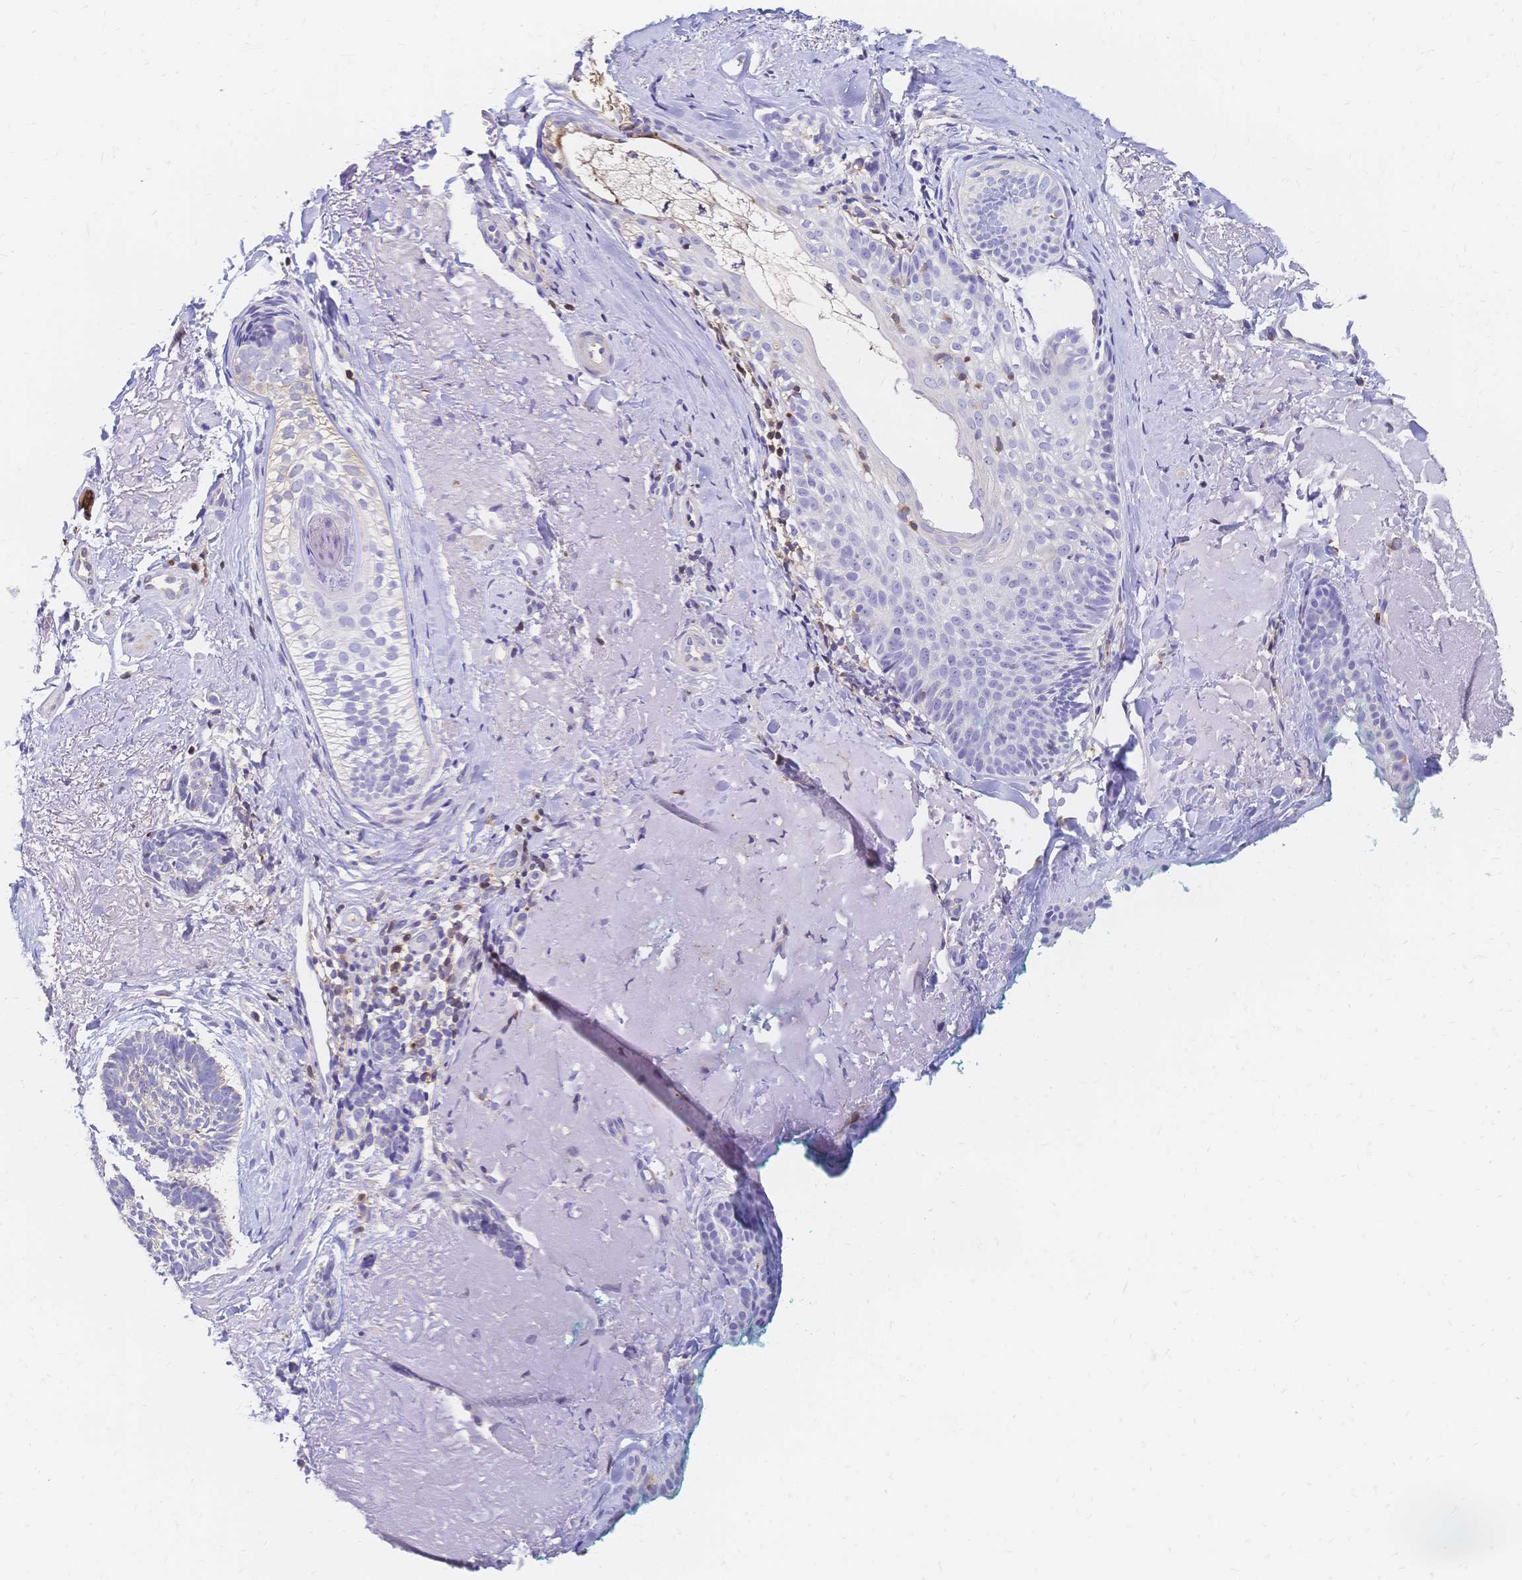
{"staining": {"intensity": "weak", "quantity": "<25%", "location": "cytoplasmic/membranous"}, "tissue": "skin cancer", "cell_type": "Tumor cells", "image_type": "cancer", "snomed": [{"axis": "morphology", "description": "Basal cell carcinoma"}, {"axis": "topography", "description": "Skin"}, {"axis": "topography", "description": "Skin of face"}, {"axis": "topography", "description": "Skin of nose"}], "caption": "Human skin cancer stained for a protein using immunohistochemistry shows no expression in tumor cells.", "gene": "DTNB", "patient": {"sex": "female", "age": 86}}